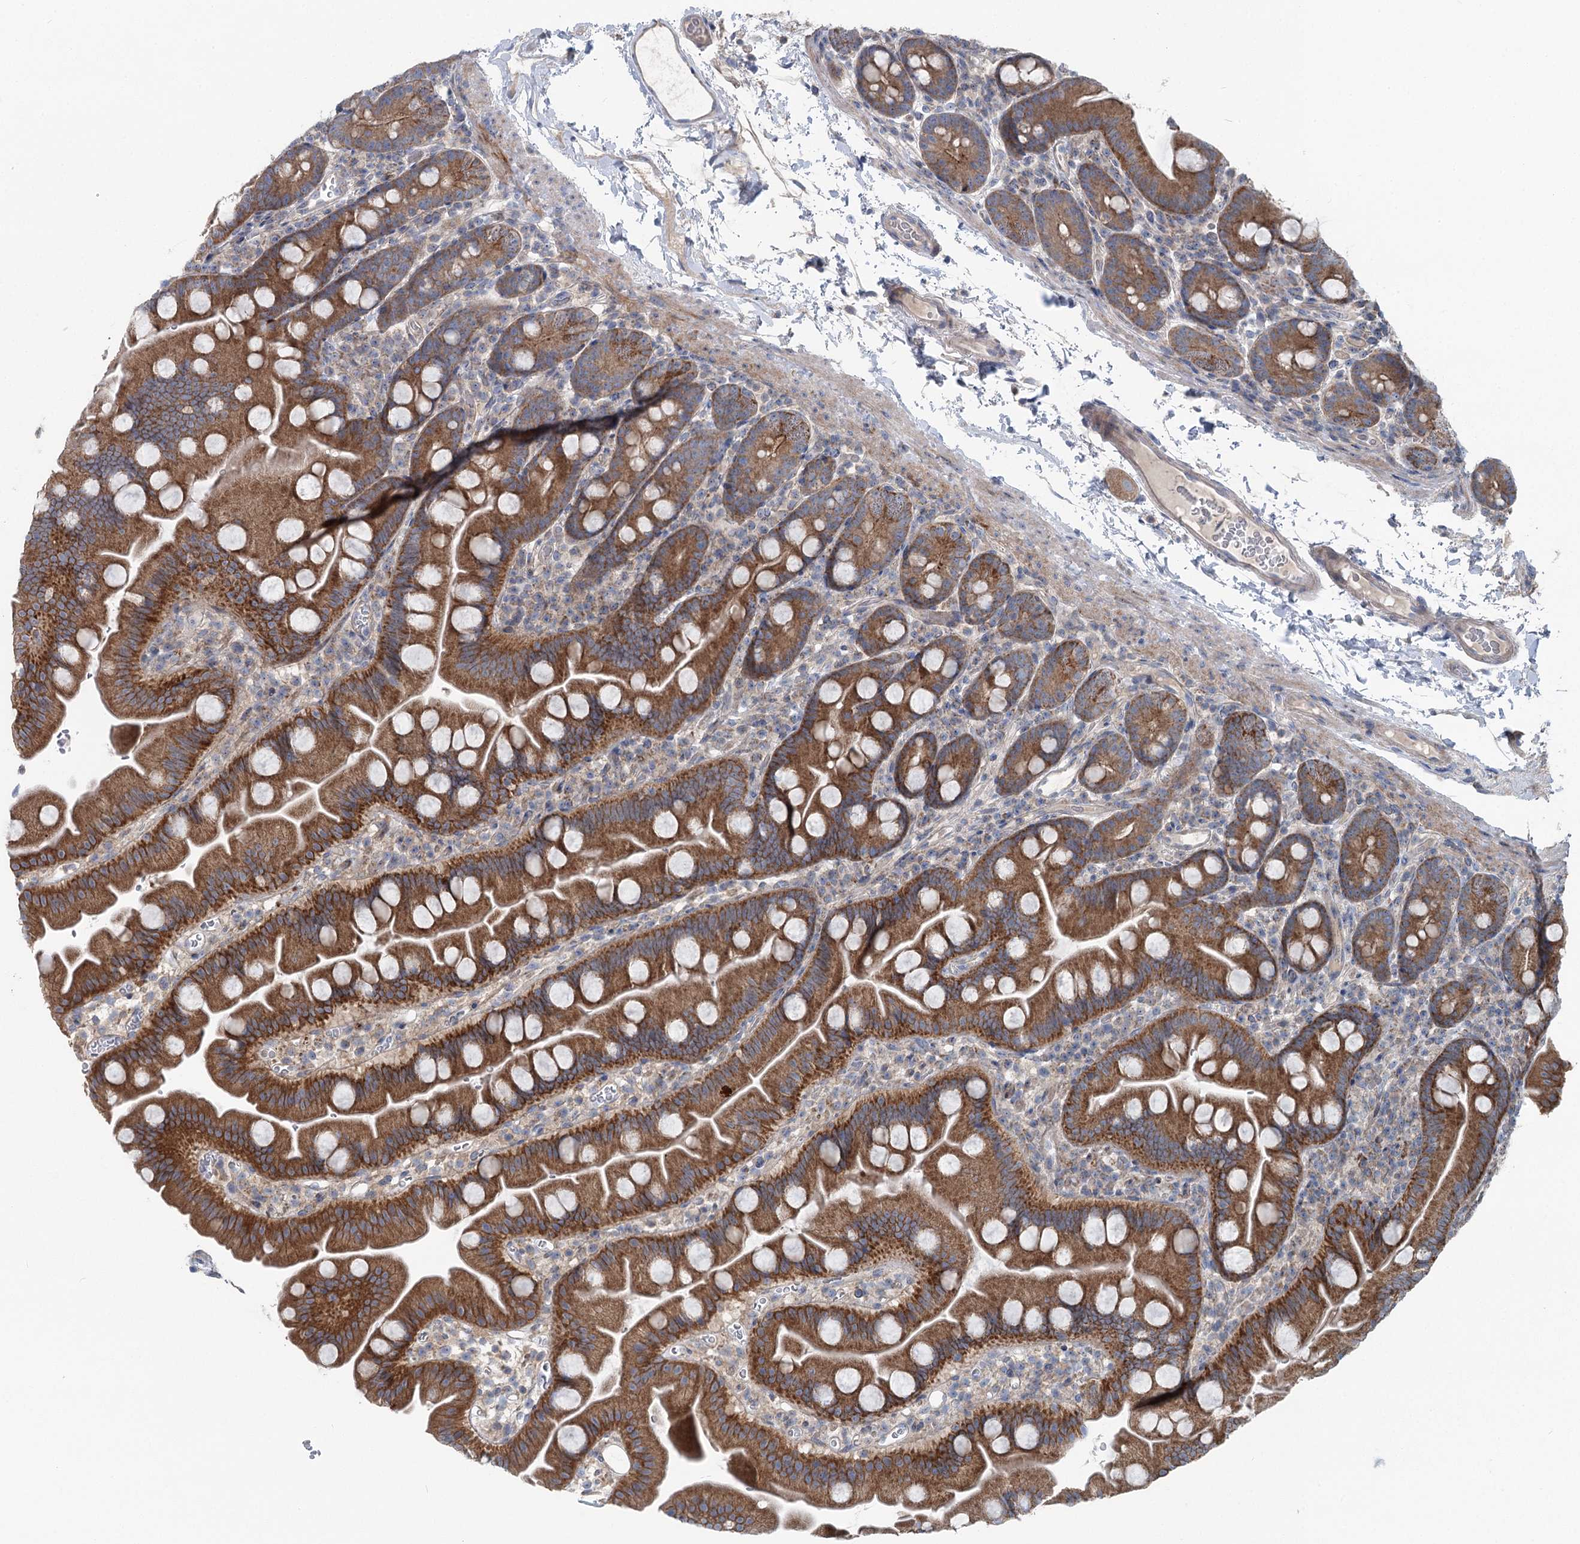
{"staining": {"intensity": "strong", "quantity": ">75%", "location": "cytoplasmic/membranous"}, "tissue": "small intestine", "cell_type": "Glandular cells", "image_type": "normal", "snomed": [{"axis": "morphology", "description": "Normal tissue, NOS"}, {"axis": "topography", "description": "Small intestine"}], "caption": "Unremarkable small intestine reveals strong cytoplasmic/membranous expression in approximately >75% of glandular cells.", "gene": "MARK2", "patient": {"sex": "female", "age": 68}}